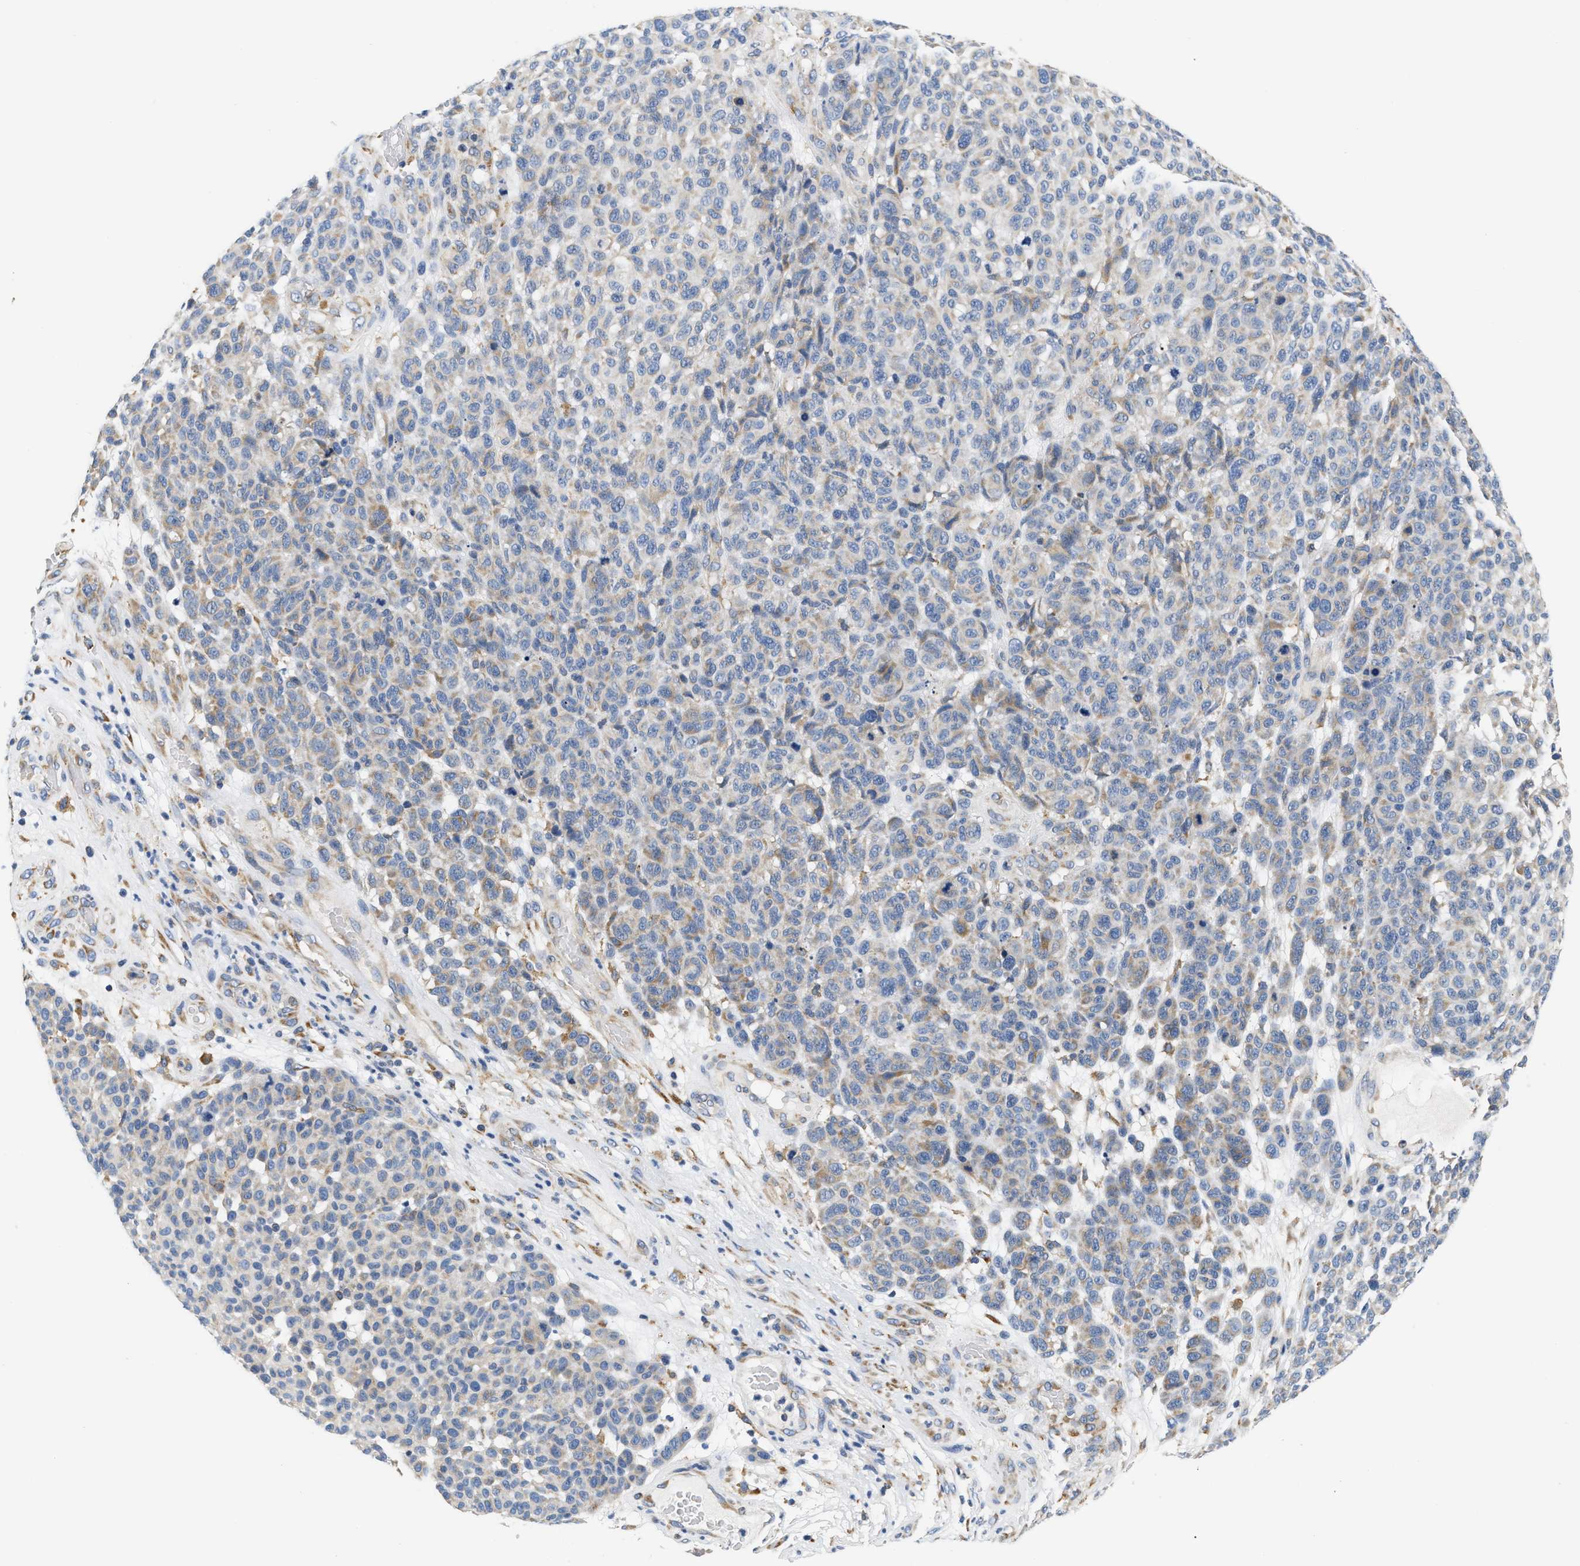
{"staining": {"intensity": "weak", "quantity": "<25%", "location": "cytoplasmic/membranous"}, "tissue": "melanoma", "cell_type": "Tumor cells", "image_type": "cancer", "snomed": [{"axis": "morphology", "description": "Malignant melanoma, NOS"}, {"axis": "topography", "description": "Skin"}], "caption": "An IHC photomicrograph of melanoma is shown. There is no staining in tumor cells of melanoma. (DAB immunohistochemistry (IHC) with hematoxylin counter stain).", "gene": "HDHD3", "patient": {"sex": "male", "age": 59}}